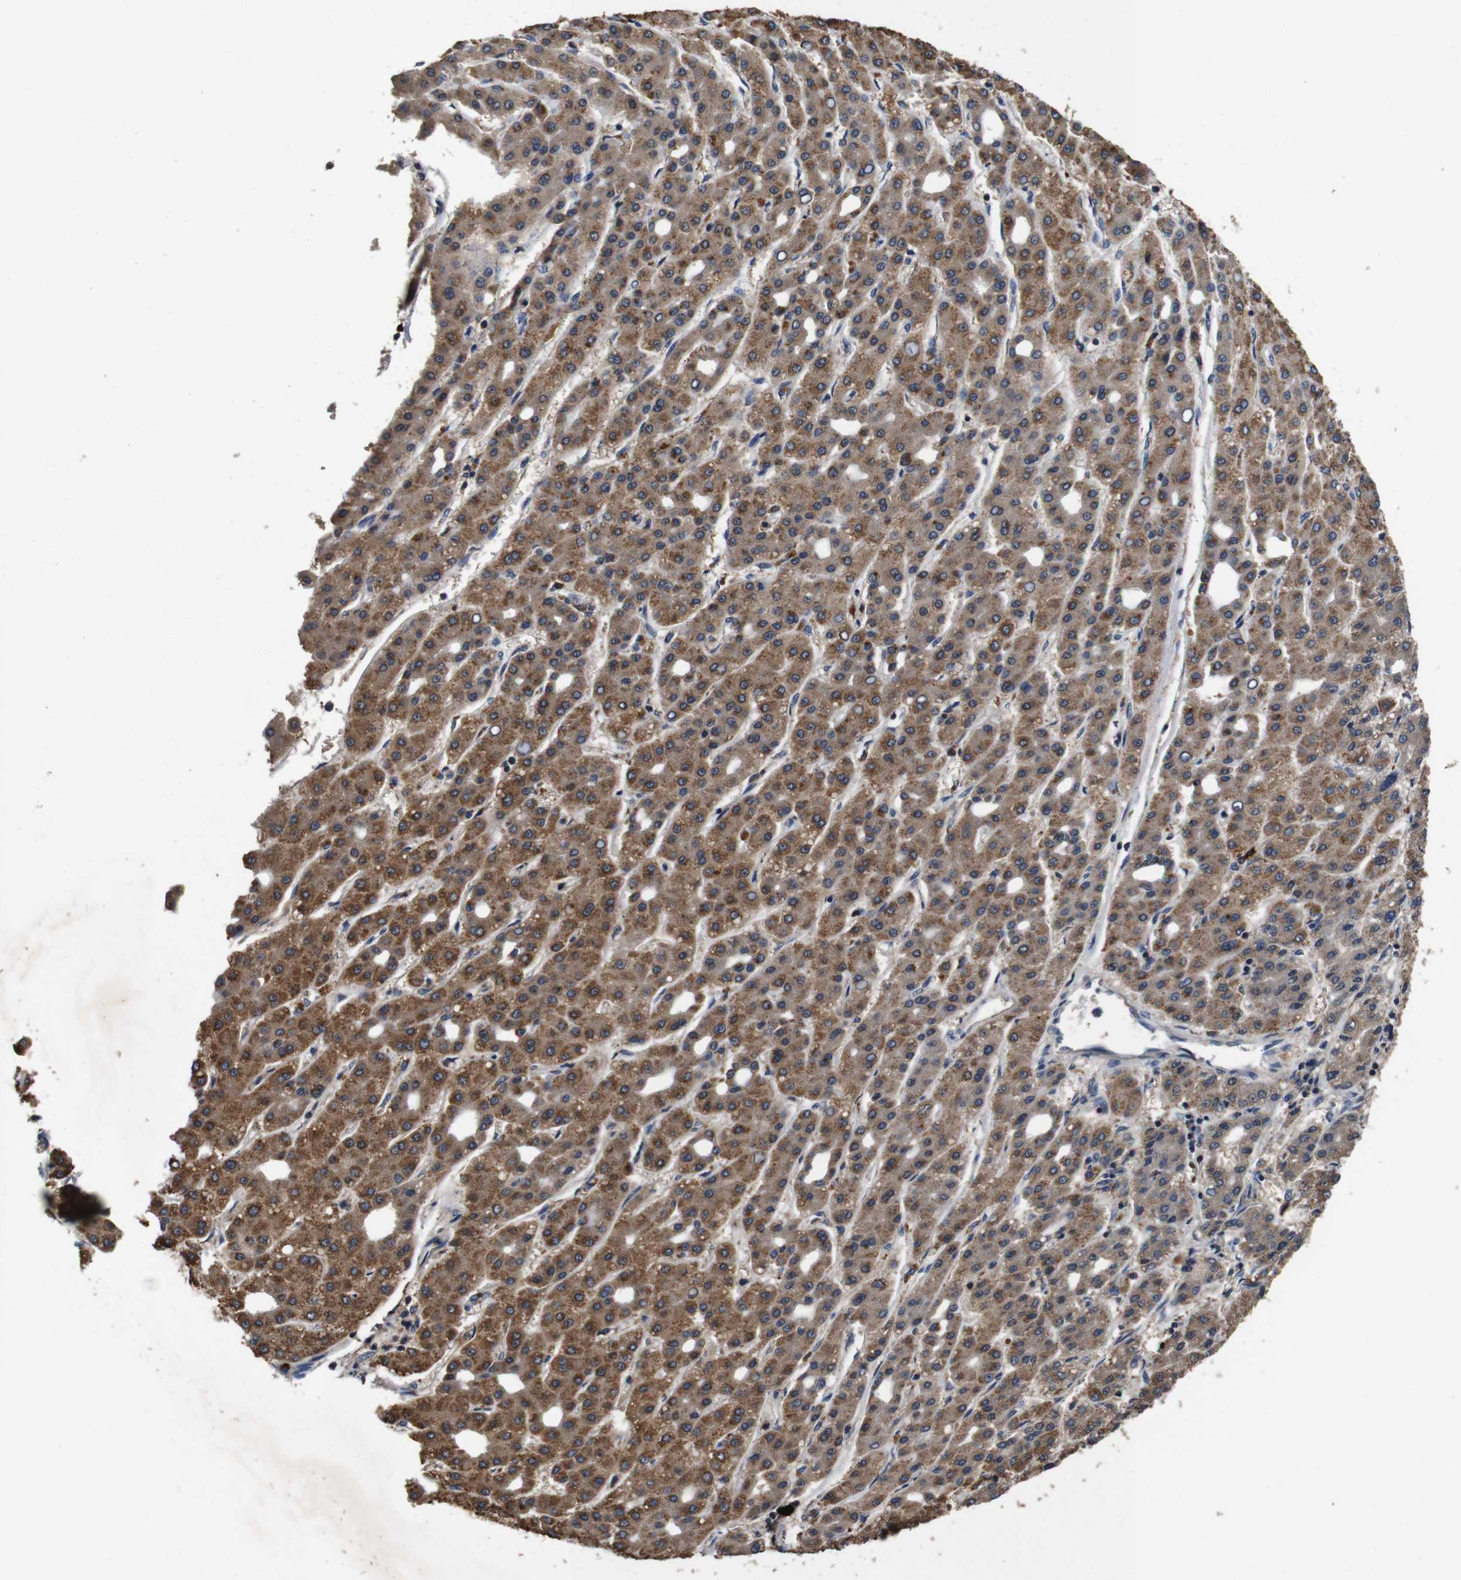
{"staining": {"intensity": "moderate", "quantity": ">75%", "location": "cytoplasmic/membranous"}, "tissue": "liver cancer", "cell_type": "Tumor cells", "image_type": "cancer", "snomed": [{"axis": "morphology", "description": "Carcinoma, Hepatocellular, NOS"}, {"axis": "topography", "description": "Liver"}], "caption": "Human hepatocellular carcinoma (liver) stained with a protein marker shows moderate staining in tumor cells.", "gene": "GLIPR1", "patient": {"sex": "male", "age": 65}}